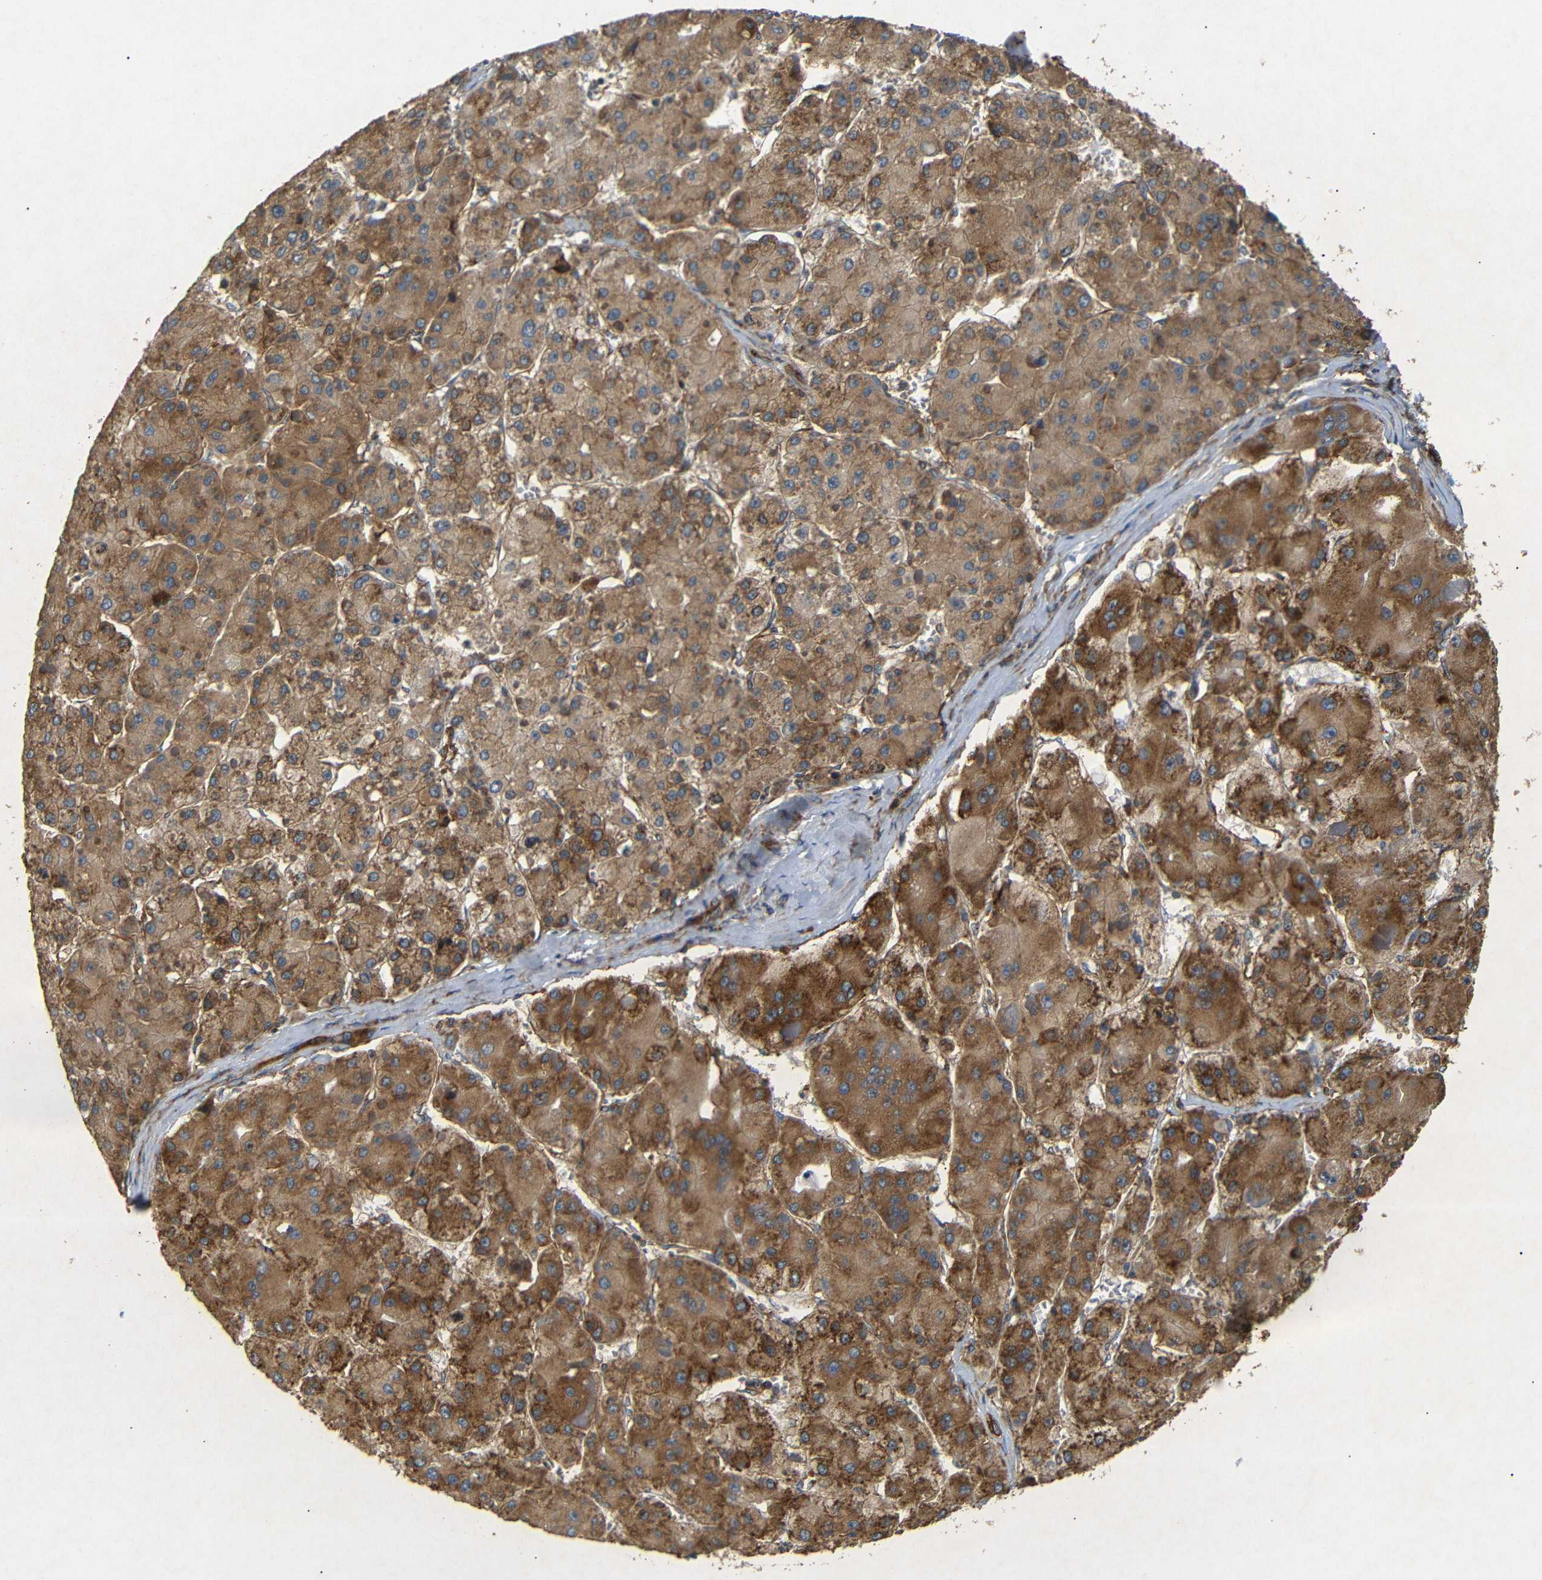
{"staining": {"intensity": "strong", "quantity": ">75%", "location": "cytoplasmic/membranous"}, "tissue": "liver cancer", "cell_type": "Tumor cells", "image_type": "cancer", "snomed": [{"axis": "morphology", "description": "Carcinoma, Hepatocellular, NOS"}, {"axis": "topography", "description": "Liver"}], "caption": "Liver cancer tissue reveals strong cytoplasmic/membranous positivity in about >75% of tumor cells", "gene": "BTF3", "patient": {"sex": "female", "age": 73}}